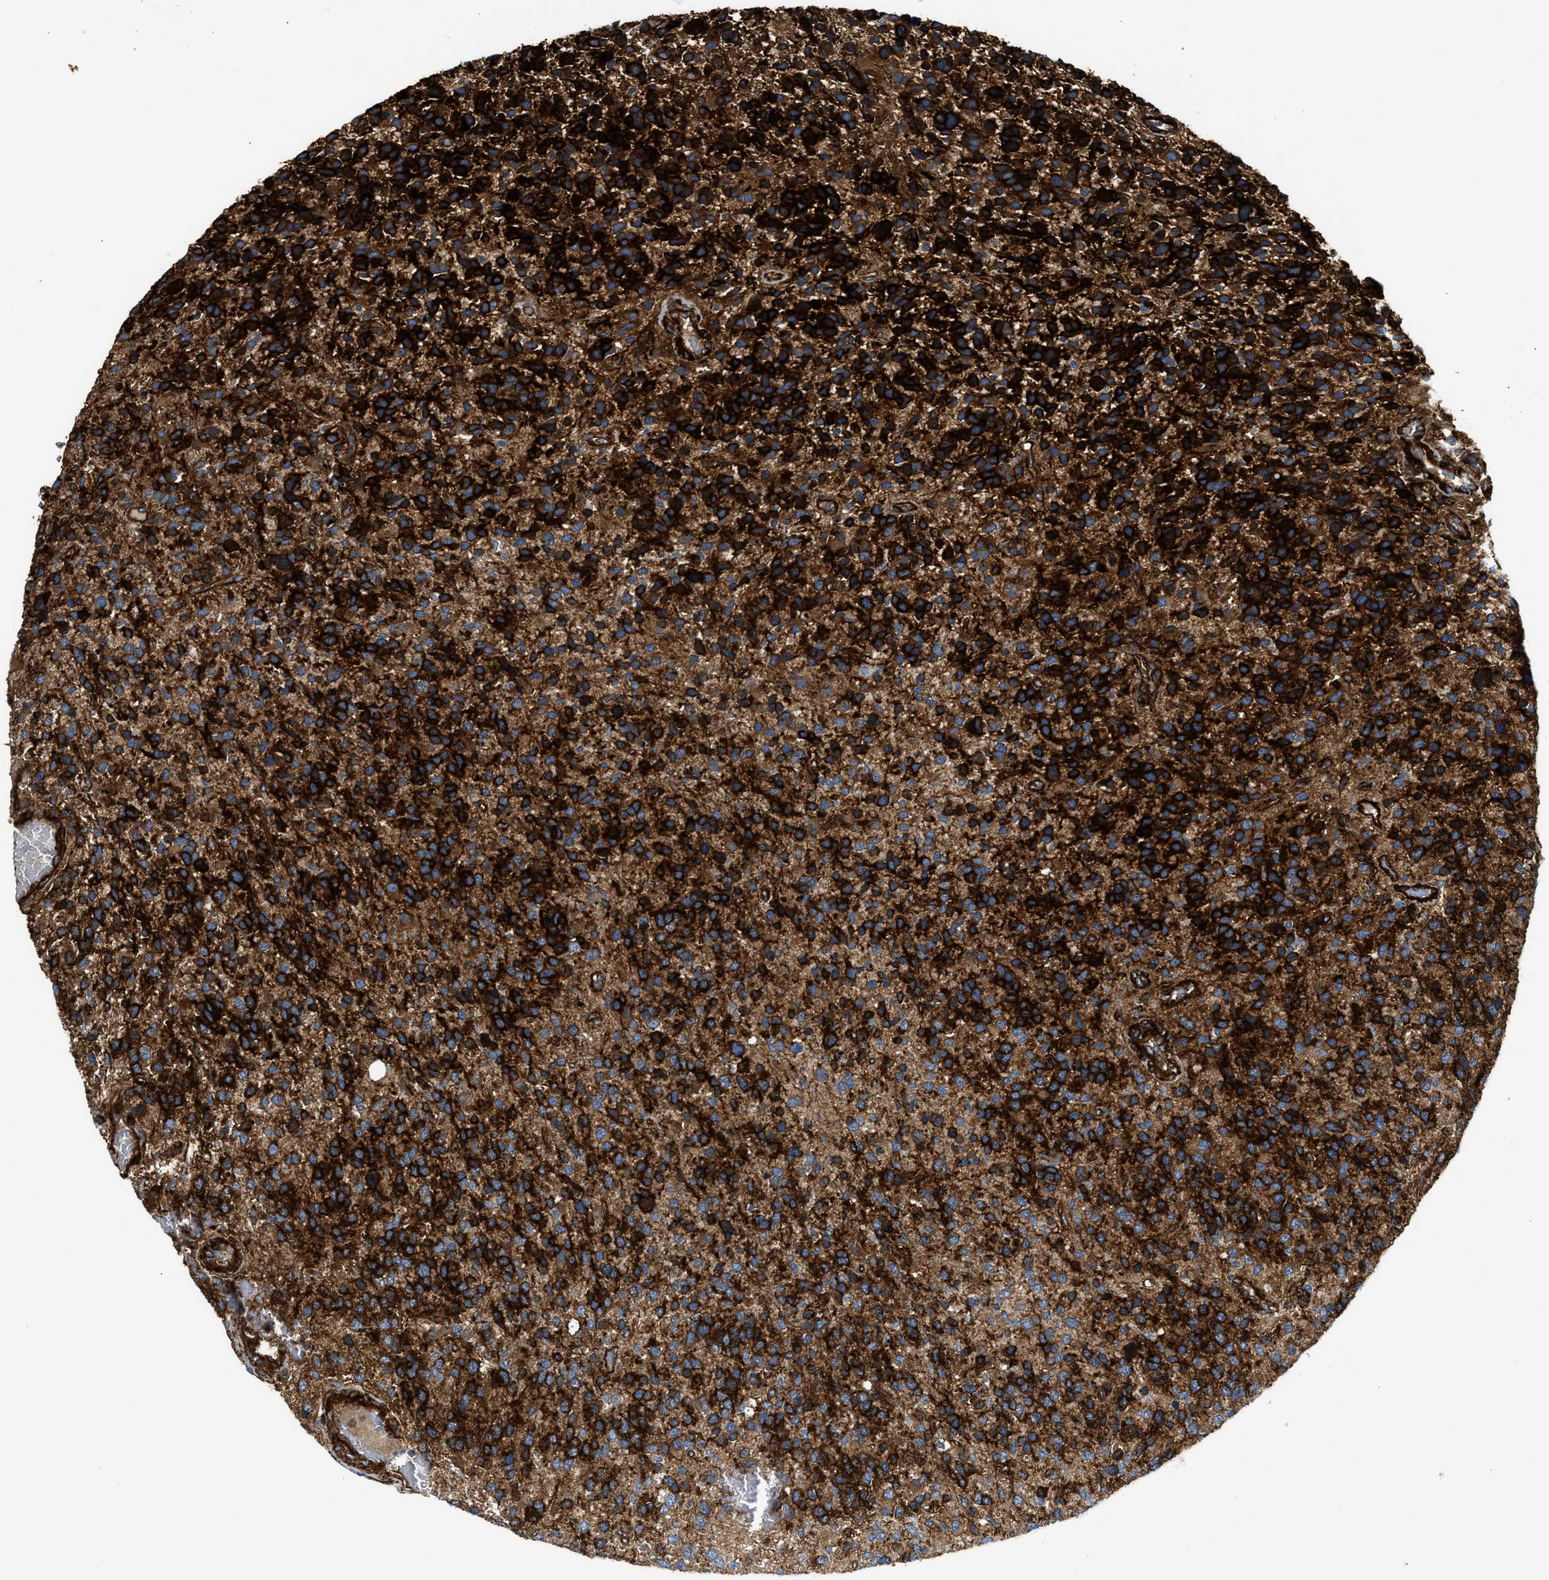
{"staining": {"intensity": "strong", "quantity": ">75%", "location": "cytoplasmic/membranous"}, "tissue": "glioma", "cell_type": "Tumor cells", "image_type": "cancer", "snomed": [{"axis": "morphology", "description": "Glioma, malignant, High grade"}, {"axis": "topography", "description": "Brain"}], "caption": "Glioma was stained to show a protein in brown. There is high levels of strong cytoplasmic/membranous expression in approximately >75% of tumor cells. (DAB (3,3'-diaminobenzidine) IHC with brightfield microscopy, high magnification).", "gene": "HIP1", "patient": {"sex": "female", "age": 58}}